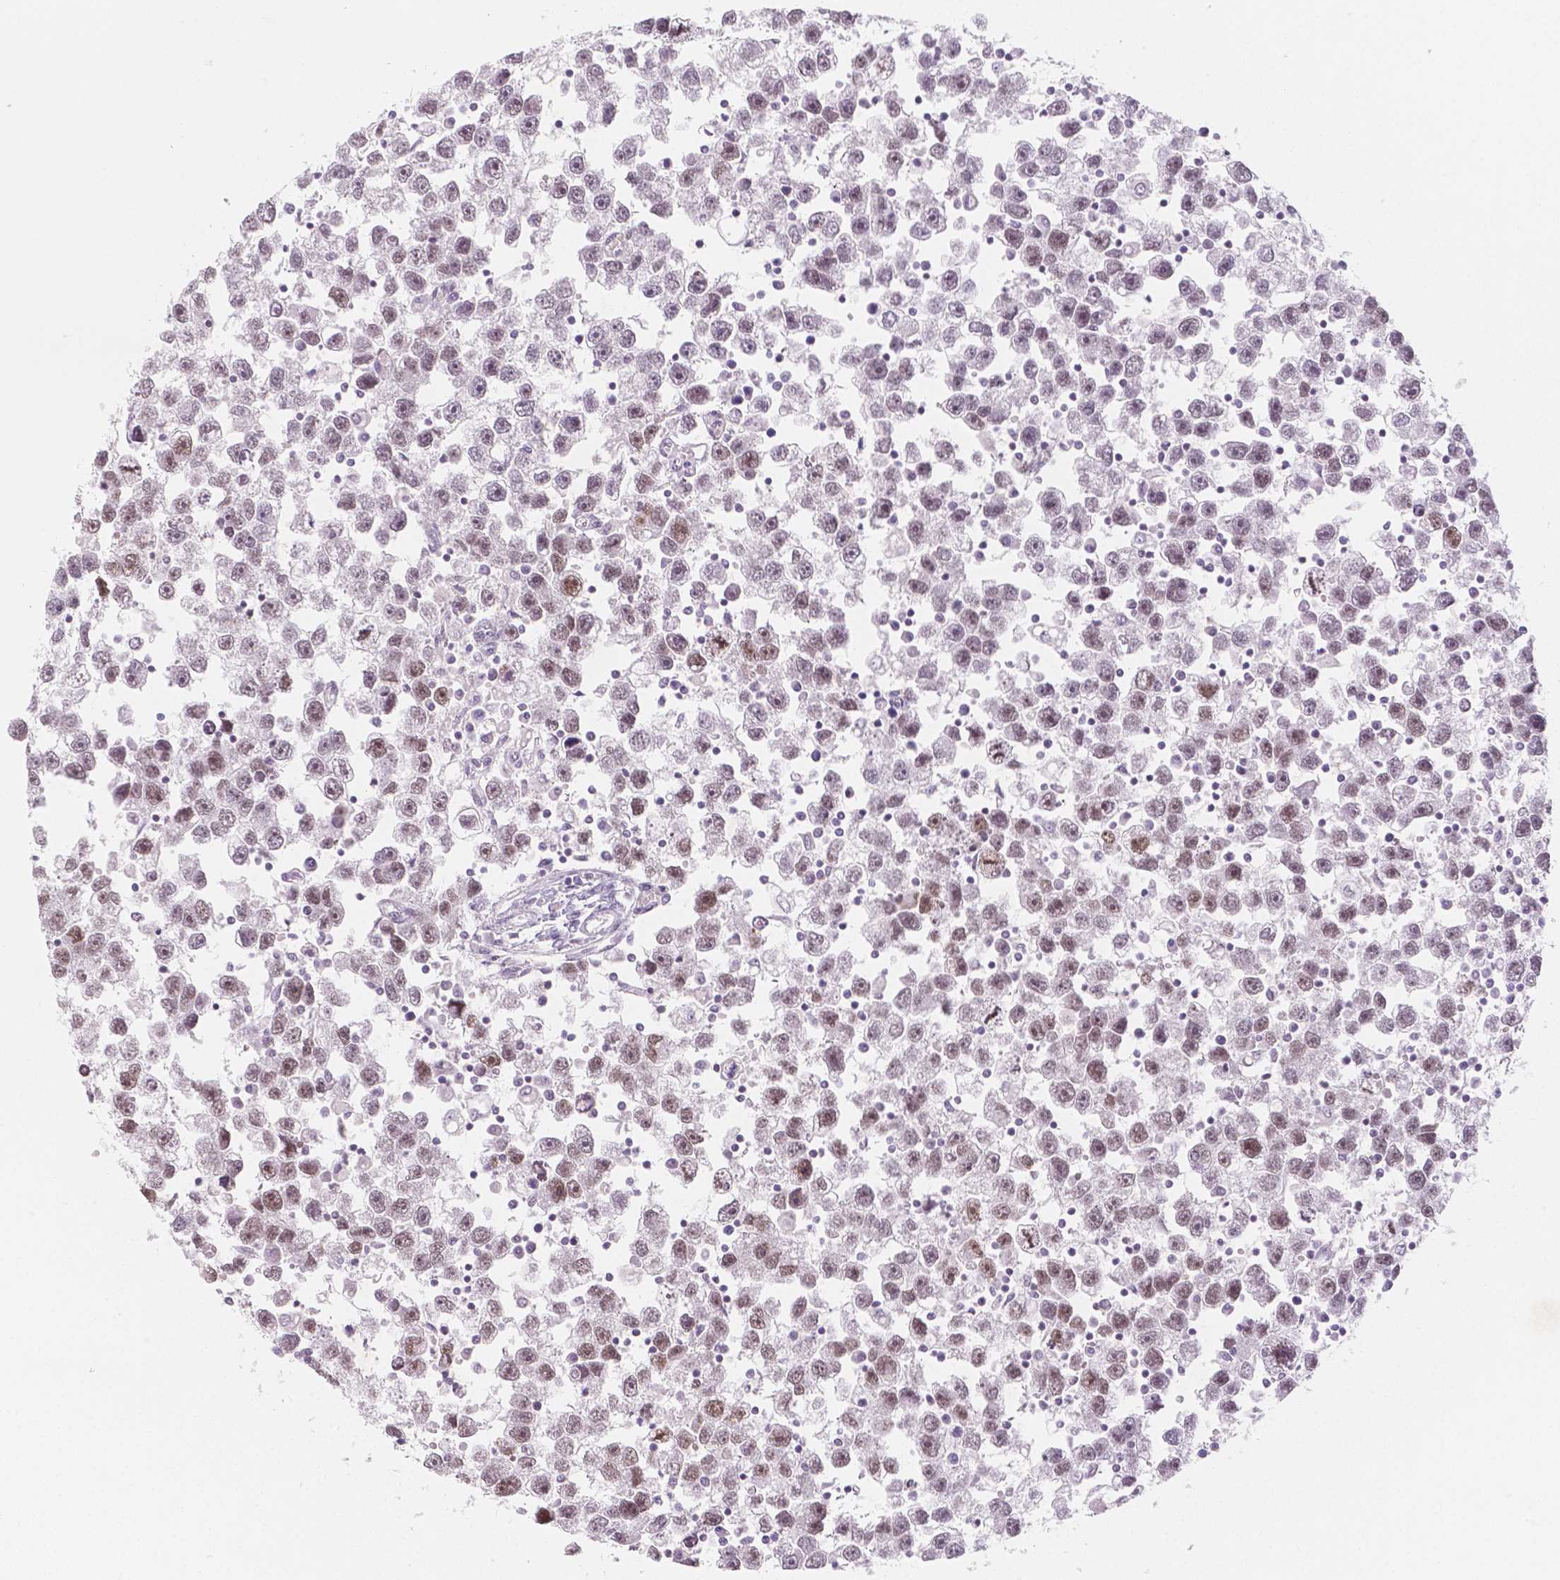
{"staining": {"intensity": "moderate", "quantity": "25%-75%", "location": "nuclear"}, "tissue": "testis cancer", "cell_type": "Tumor cells", "image_type": "cancer", "snomed": [{"axis": "morphology", "description": "Seminoma, NOS"}, {"axis": "topography", "description": "Testis"}], "caption": "Protein expression analysis of human seminoma (testis) reveals moderate nuclear expression in about 25%-75% of tumor cells. The protein of interest is stained brown, and the nuclei are stained in blue (DAB IHC with brightfield microscopy, high magnification).", "gene": "KDM5B", "patient": {"sex": "male", "age": 30}}